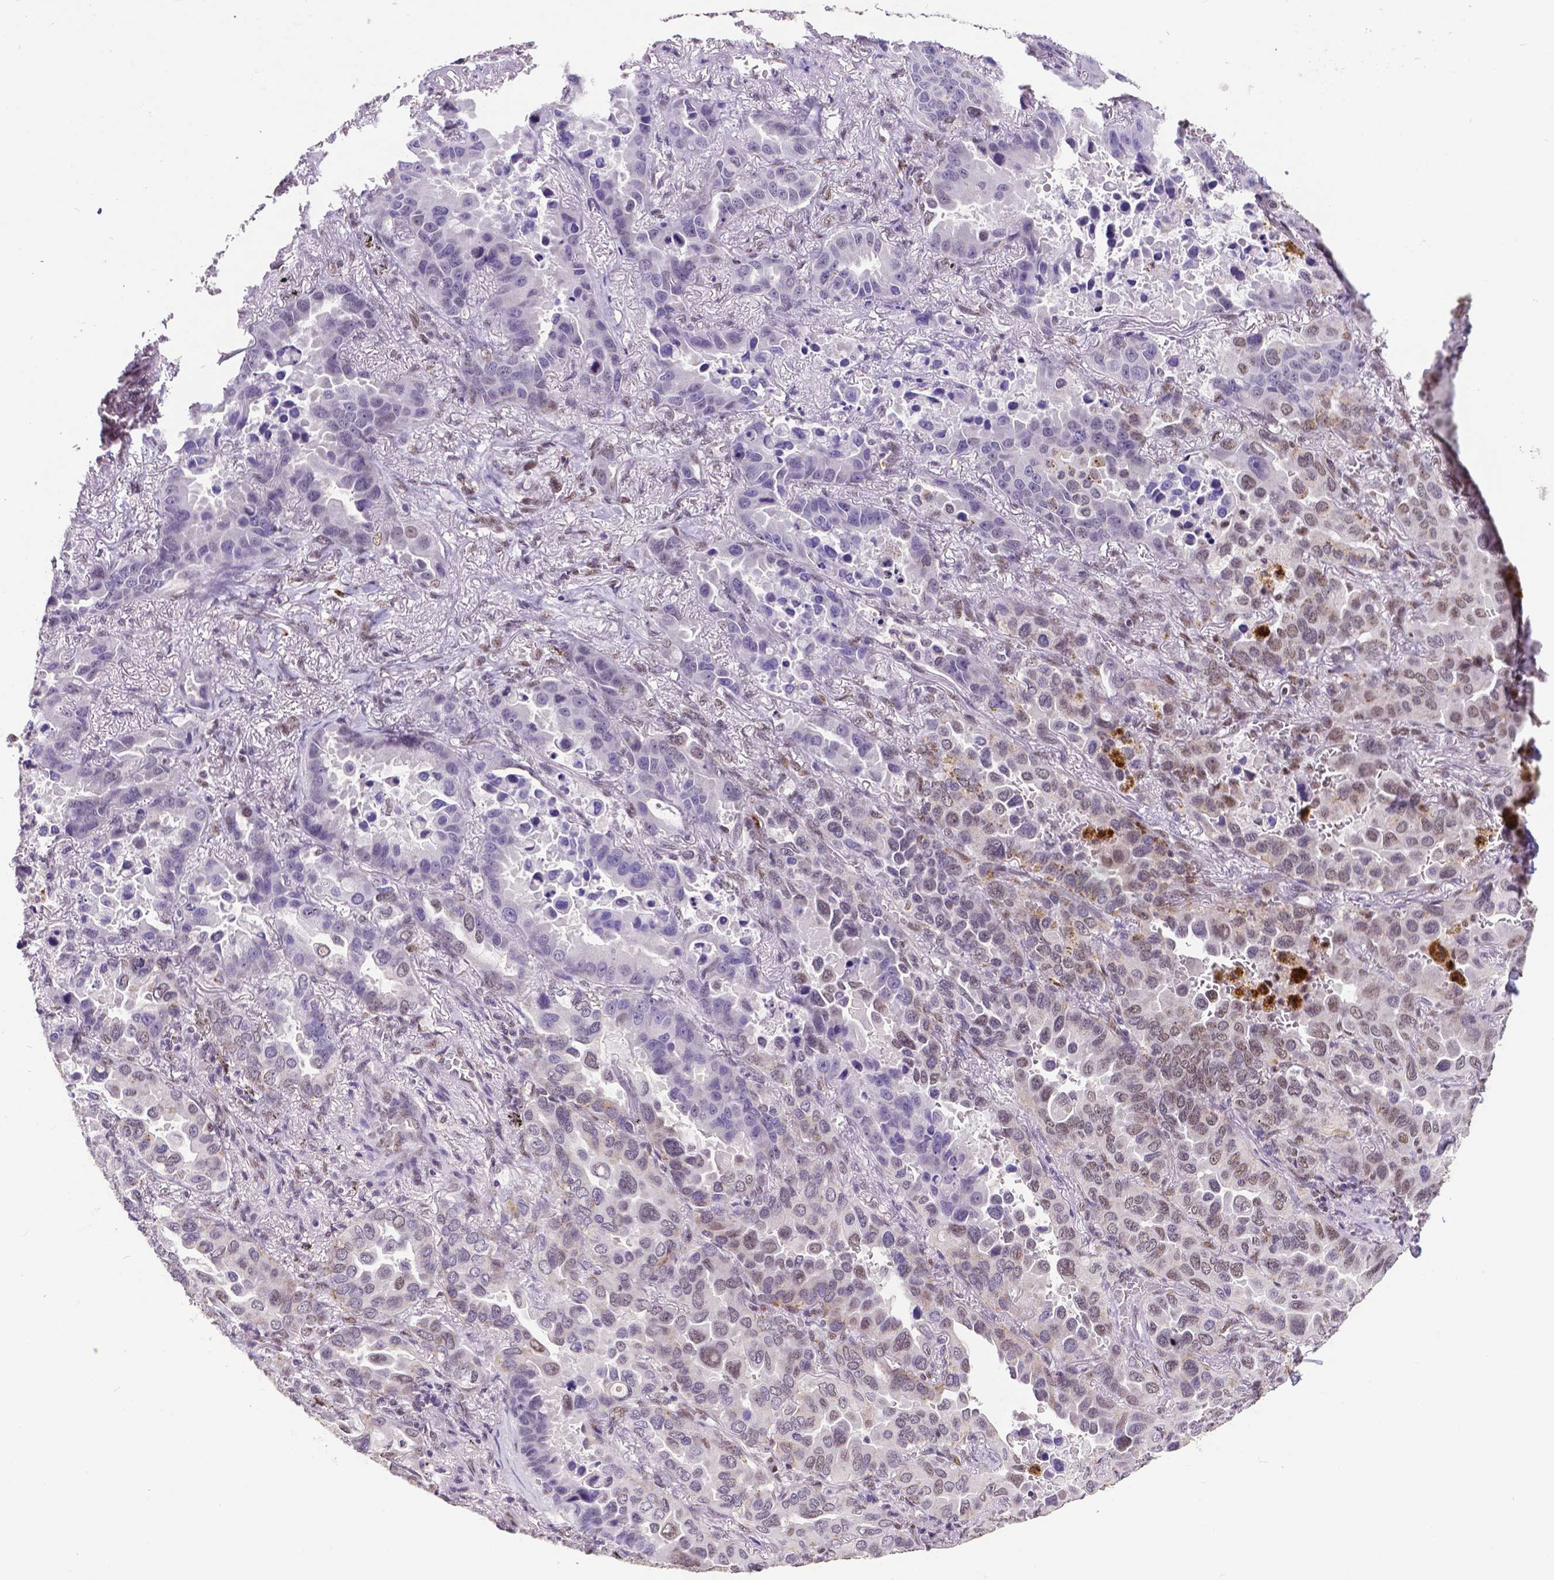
{"staining": {"intensity": "weak", "quantity": "<25%", "location": "cytoplasmic/membranous,nuclear"}, "tissue": "lung cancer", "cell_type": "Tumor cells", "image_type": "cancer", "snomed": [{"axis": "morphology", "description": "Adenocarcinoma, NOS"}, {"axis": "topography", "description": "Lung"}], "caption": "A photomicrograph of lung cancer (adenocarcinoma) stained for a protein demonstrates no brown staining in tumor cells. (Immunohistochemistry, brightfield microscopy, high magnification).", "gene": "ATRX", "patient": {"sex": "male", "age": 64}}